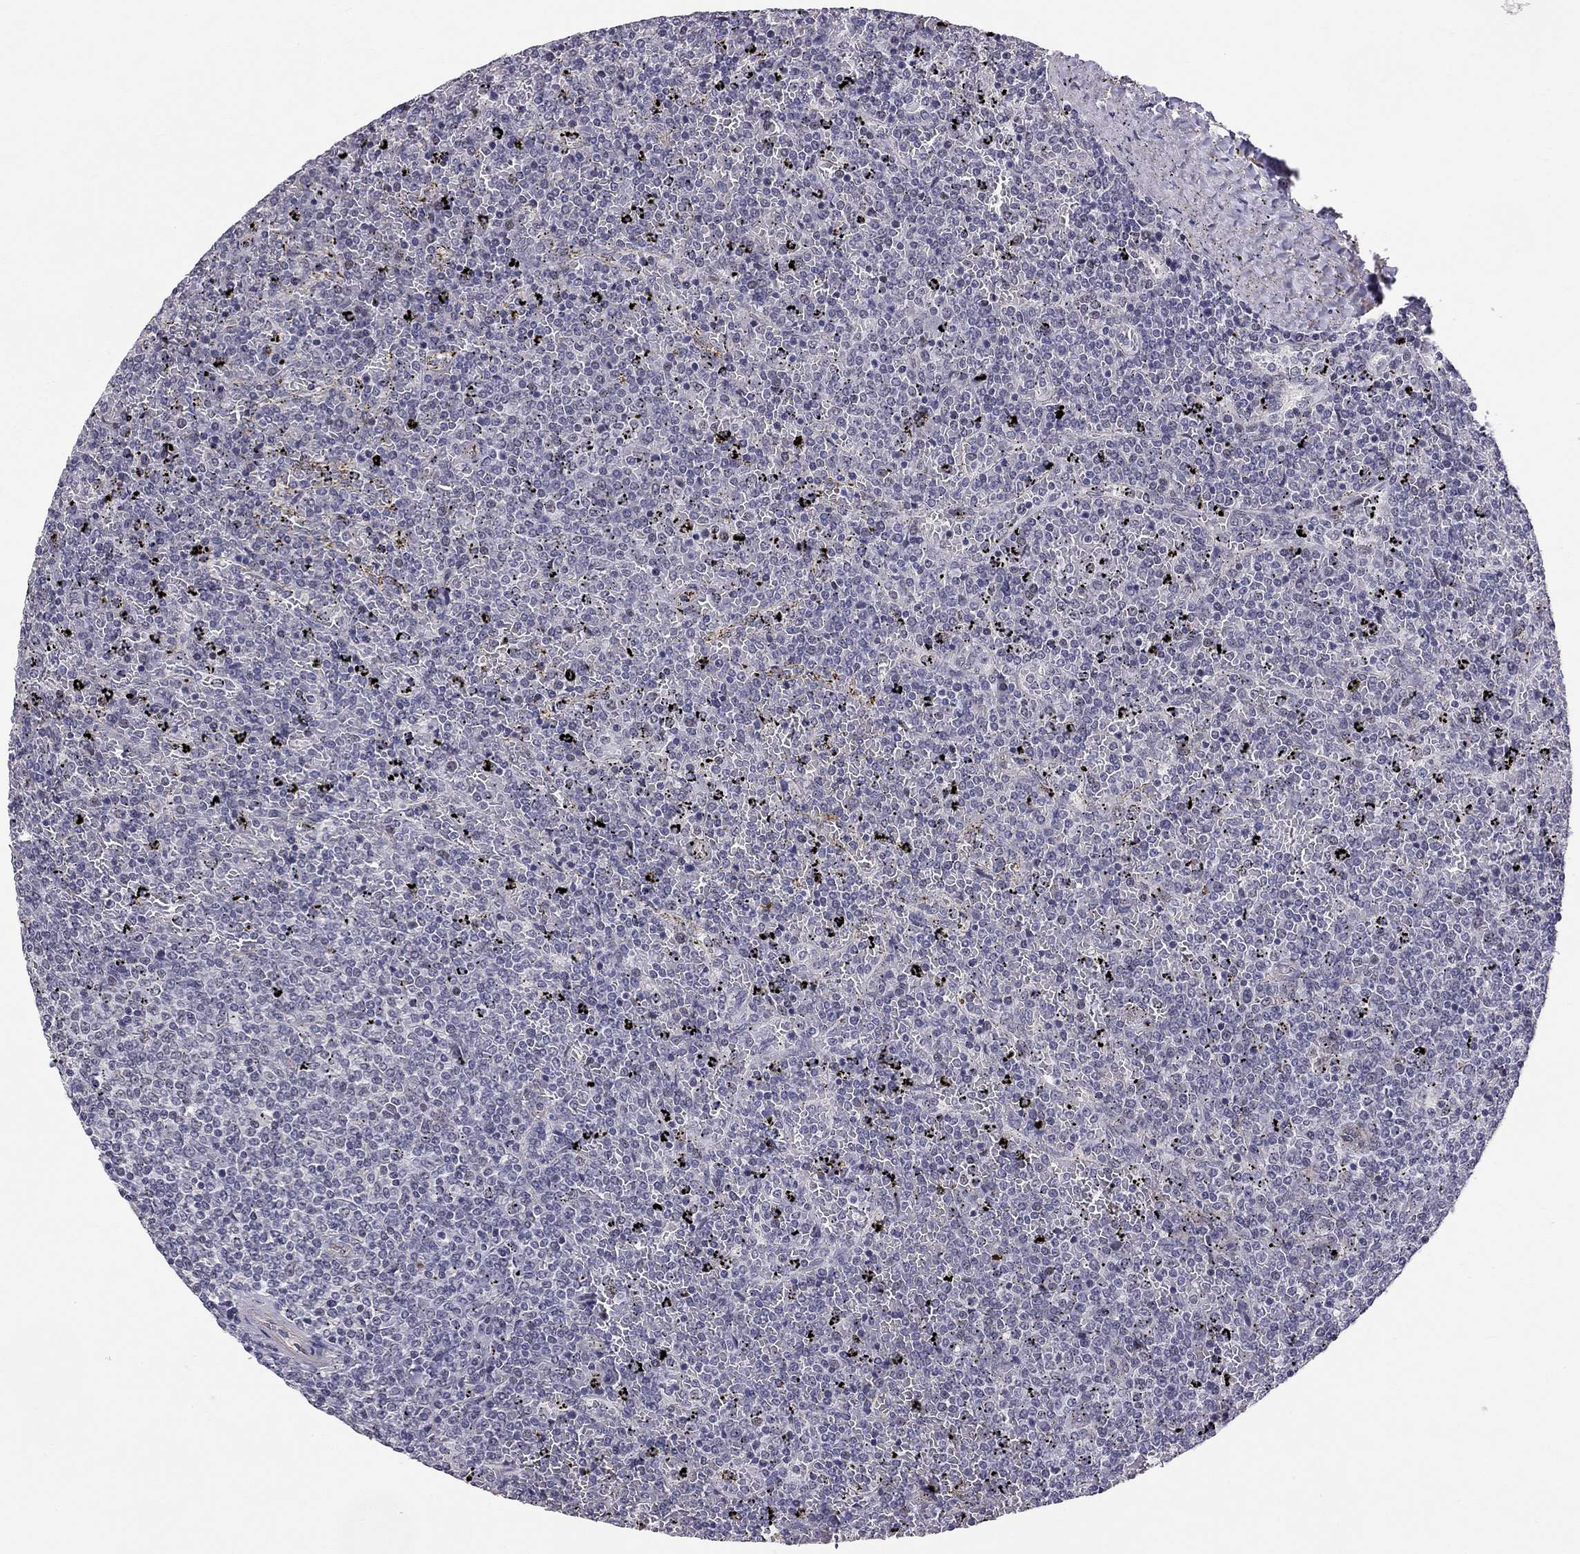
{"staining": {"intensity": "negative", "quantity": "none", "location": "none"}, "tissue": "lymphoma", "cell_type": "Tumor cells", "image_type": "cancer", "snomed": [{"axis": "morphology", "description": "Malignant lymphoma, non-Hodgkin's type, Low grade"}, {"axis": "topography", "description": "Spleen"}], "caption": "Tumor cells show no significant protein positivity in lymphoma.", "gene": "GJB4", "patient": {"sex": "female", "age": 77}}